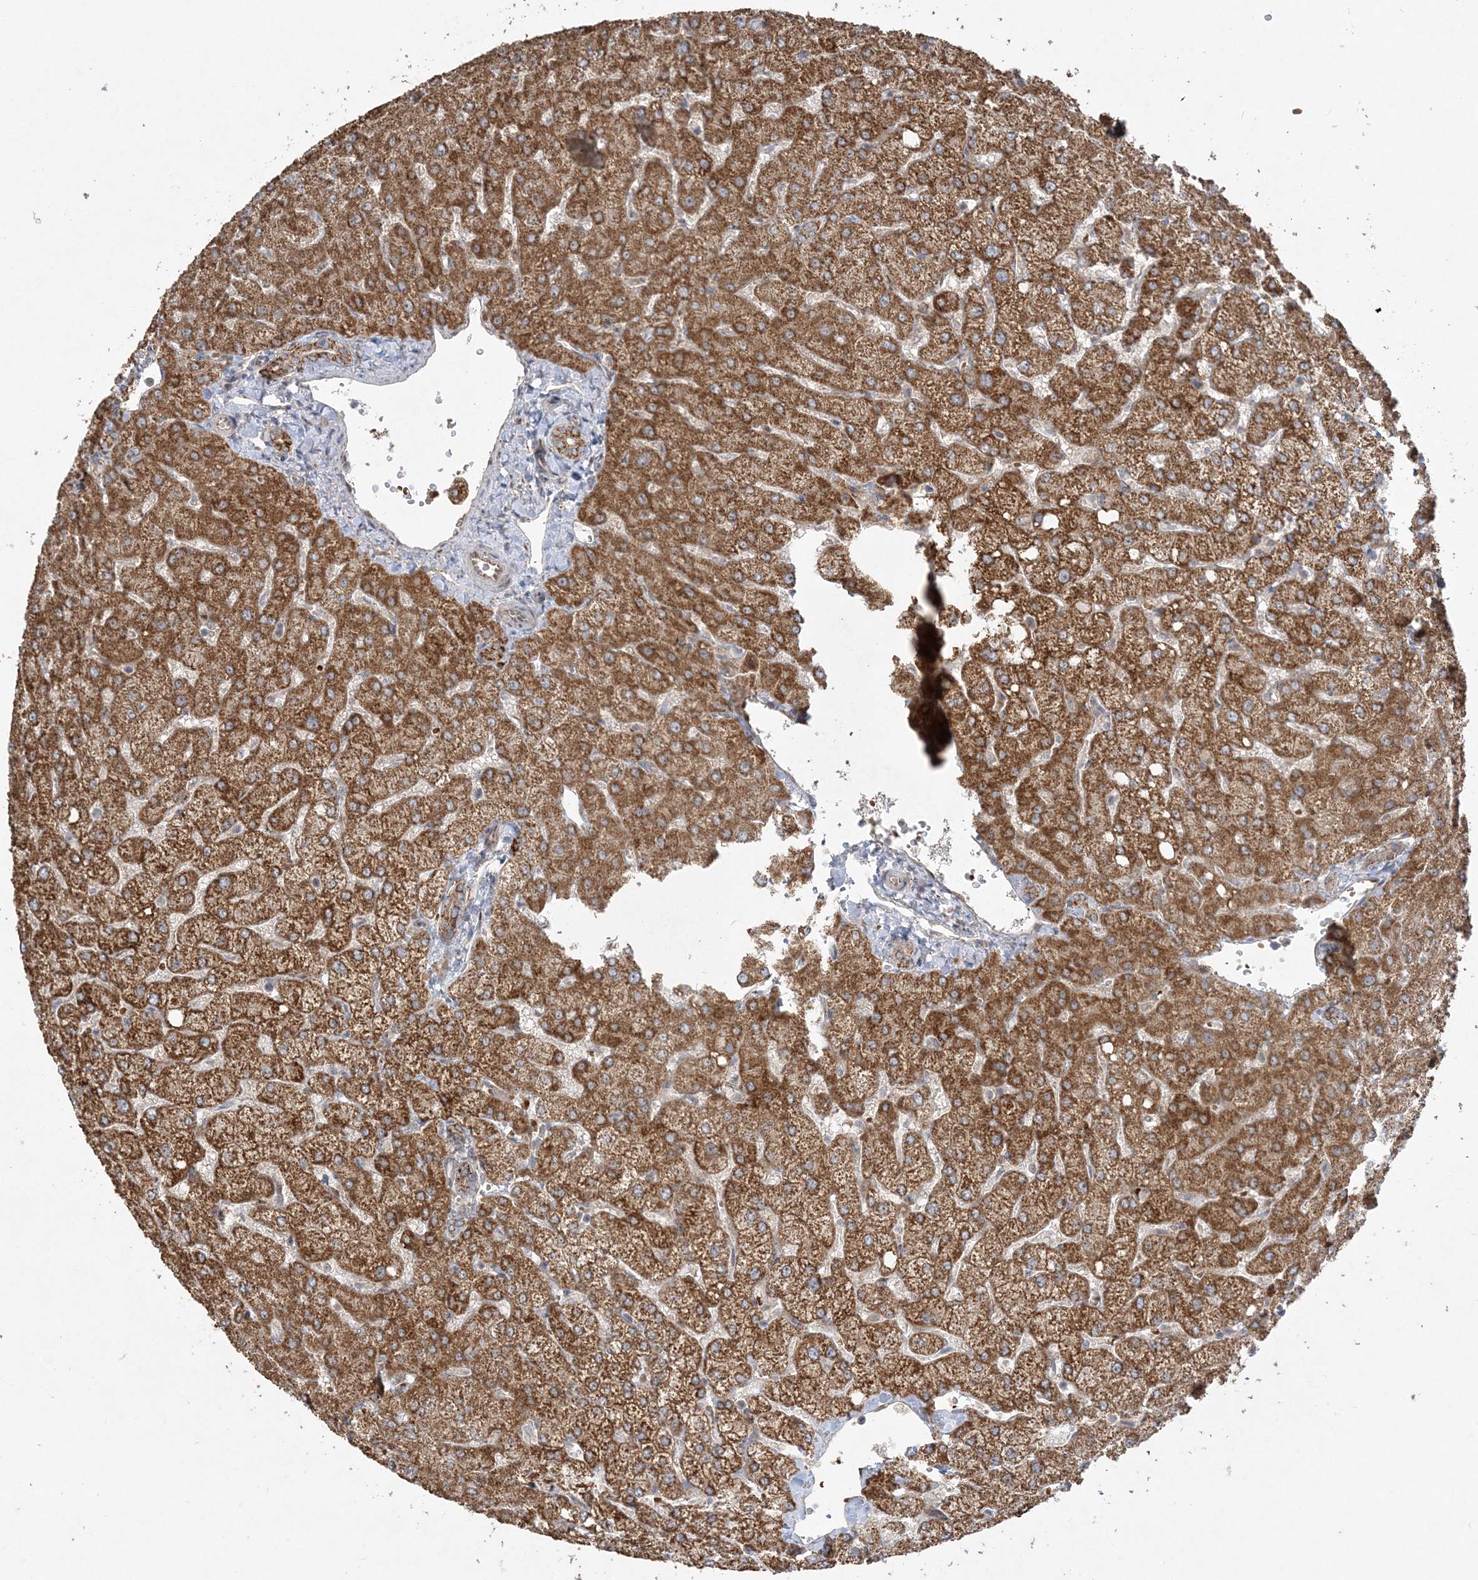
{"staining": {"intensity": "strong", "quantity": ">75%", "location": "cytoplasmic/membranous"}, "tissue": "liver", "cell_type": "Cholangiocytes", "image_type": "normal", "snomed": [{"axis": "morphology", "description": "Normal tissue, NOS"}, {"axis": "topography", "description": "Liver"}], "caption": "IHC staining of normal liver, which reveals high levels of strong cytoplasmic/membranous staining in about >75% of cholangiocytes indicating strong cytoplasmic/membranous protein expression. The staining was performed using DAB (3,3'-diaminobenzidine) (brown) for protein detection and nuclei were counterstained in hematoxylin (blue).", "gene": "INPP1", "patient": {"sex": "female", "age": 54}}